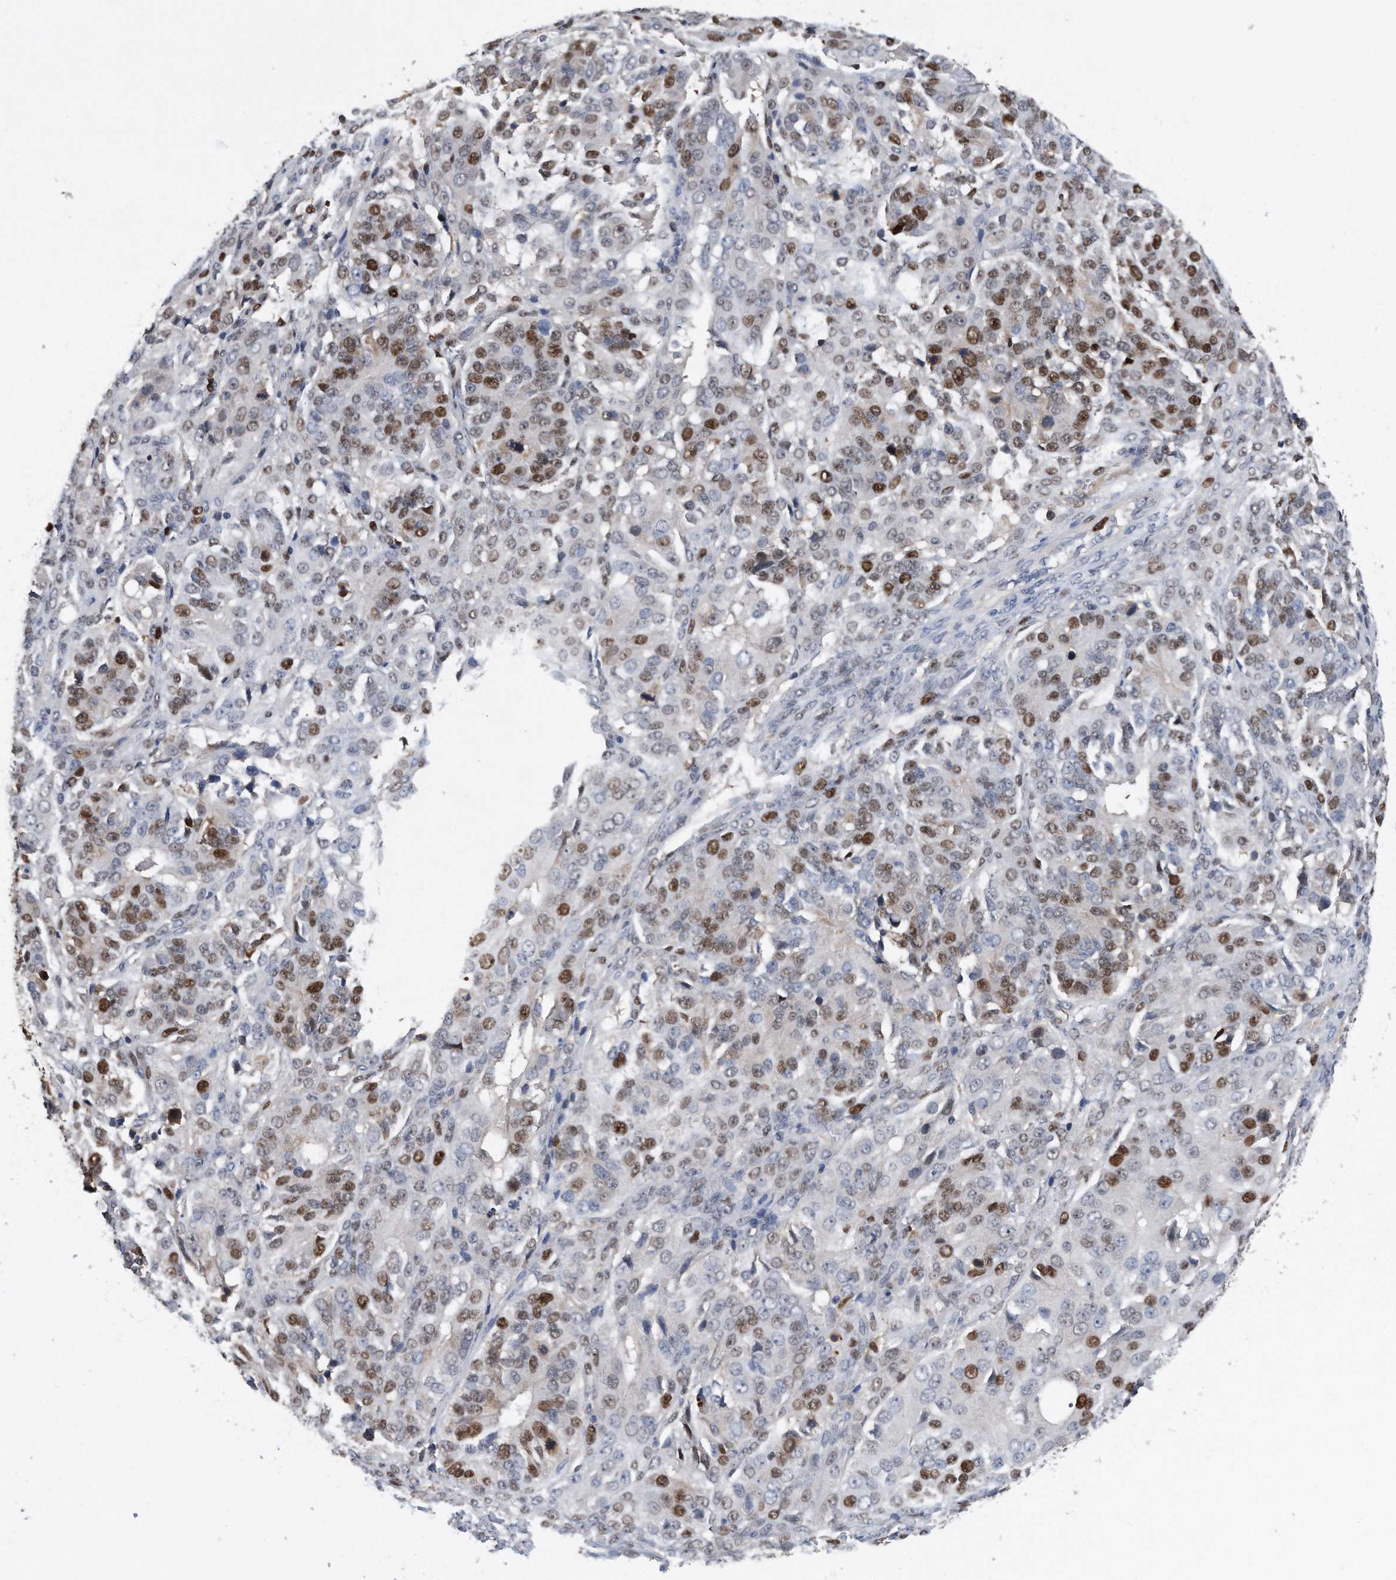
{"staining": {"intensity": "moderate", "quantity": "25%-75%", "location": "nuclear"}, "tissue": "ovarian cancer", "cell_type": "Tumor cells", "image_type": "cancer", "snomed": [{"axis": "morphology", "description": "Carcinoma, endometroid"}, {"axis": "topography", "description": "Ovary"}], "caption": "A medium amount of moderate nuclear expression is identified in approximately 25%-75% of tumor cells in endometroid carcinoma (ovarian) tissue.", "gene": "PCNA", "patient": {"sex": "female", "age": 51}}